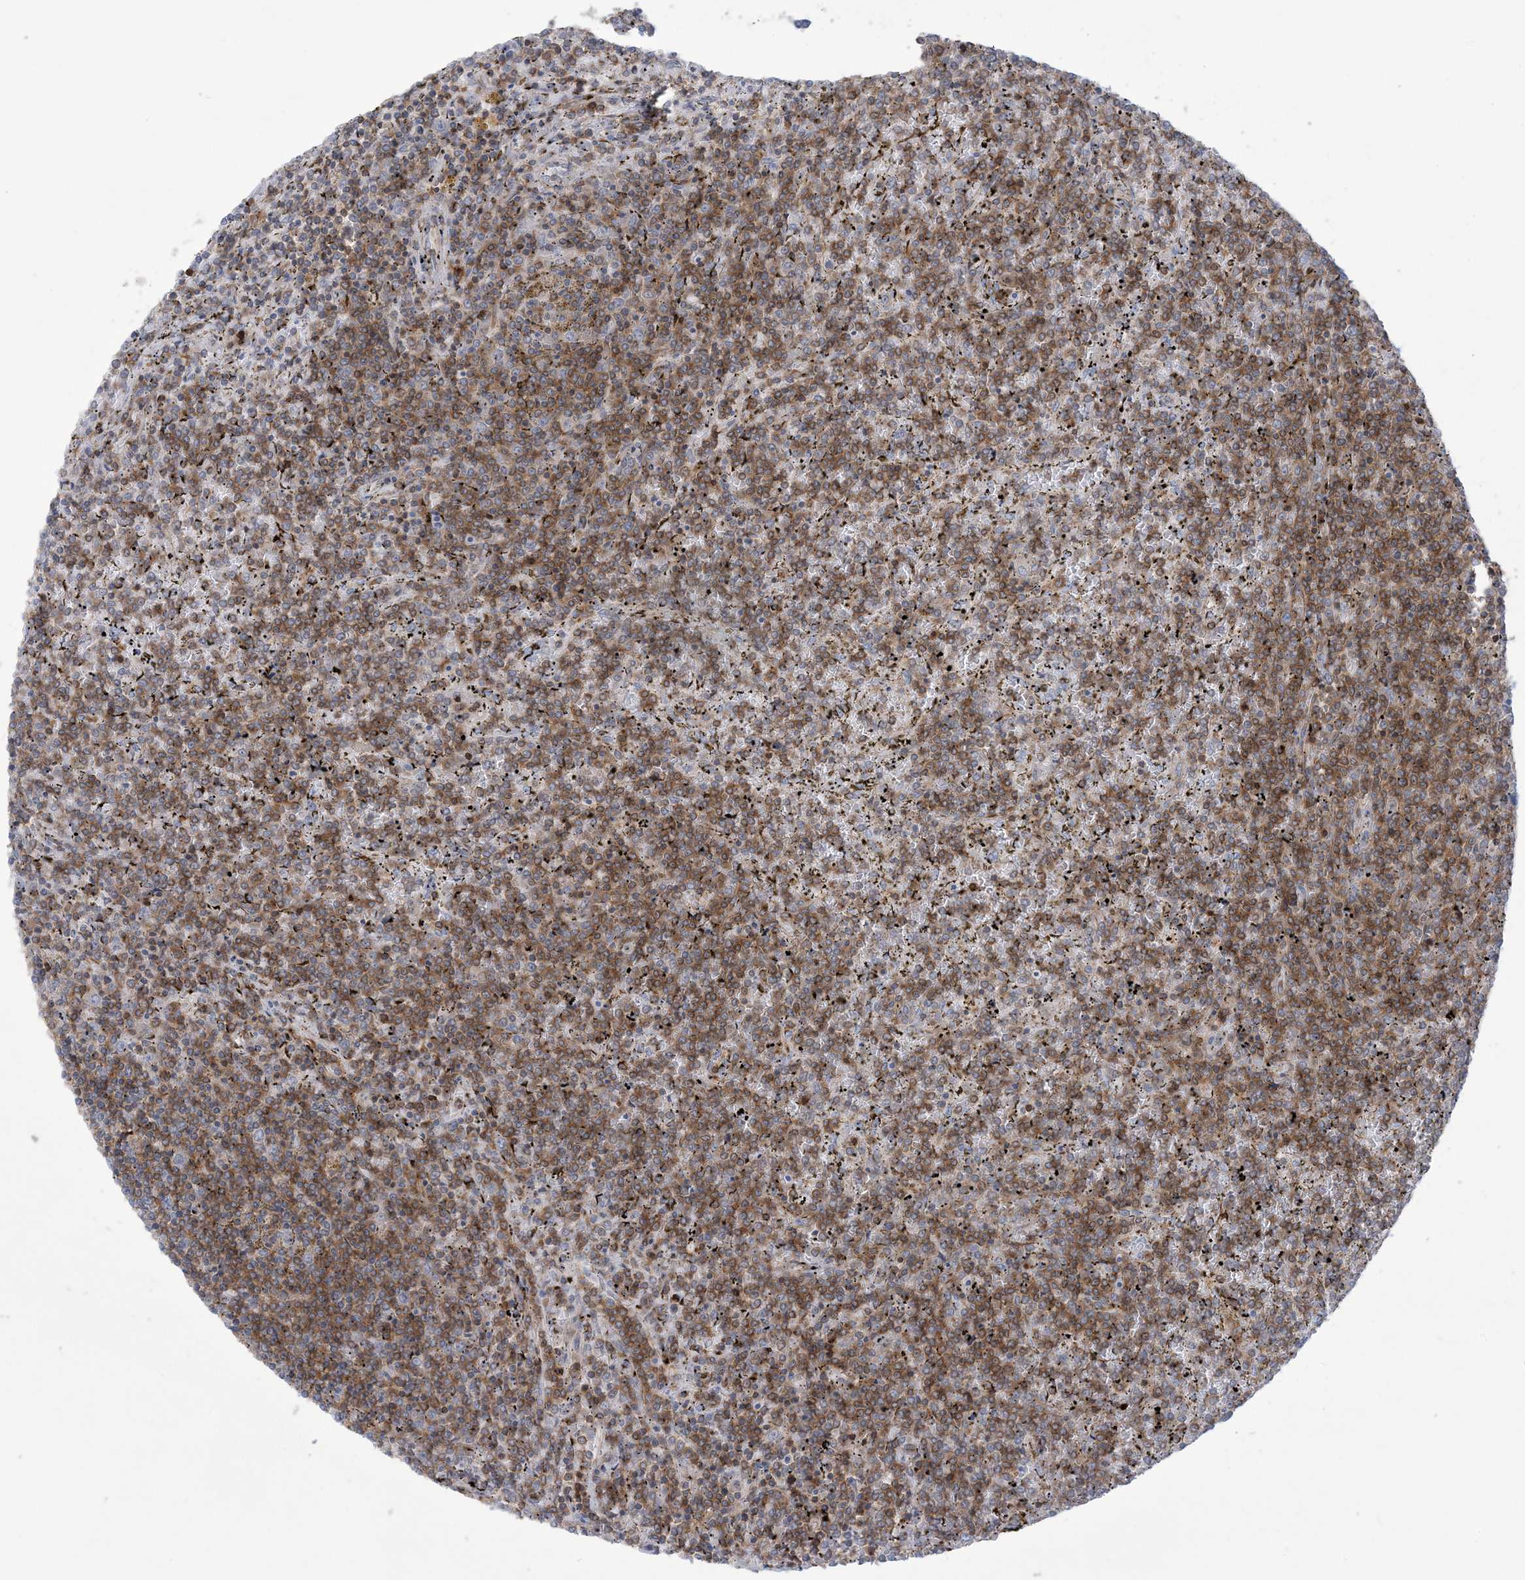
{"staining": {"intensity": "moderate", "quantity": ">75%", "location": "cytoplasmic/membranous"}, "tissue": "lymphoma", "cell_type": "Tumor cells", "image_type": "cancer", "snomed": [{"axis": "morphology", "description": "Malignant lymphoma, non-Hodgkin's type, Low grade"}, {"axis": "topography", "description": "Spleen"}], "caption": "A brown stain shows moderate cytoplasmic/membranous staining of a protein in human lymphoma tumor cells. The staining was performed using DAB (3,3'-diaminobenzidine) to visualize the protein expression in brown, while the nuclei were stained in blue with hematoxylin (Magnification: 20x).", "gene": "ARHGAP30", "patient": {"sex": "female", "age": 19}}